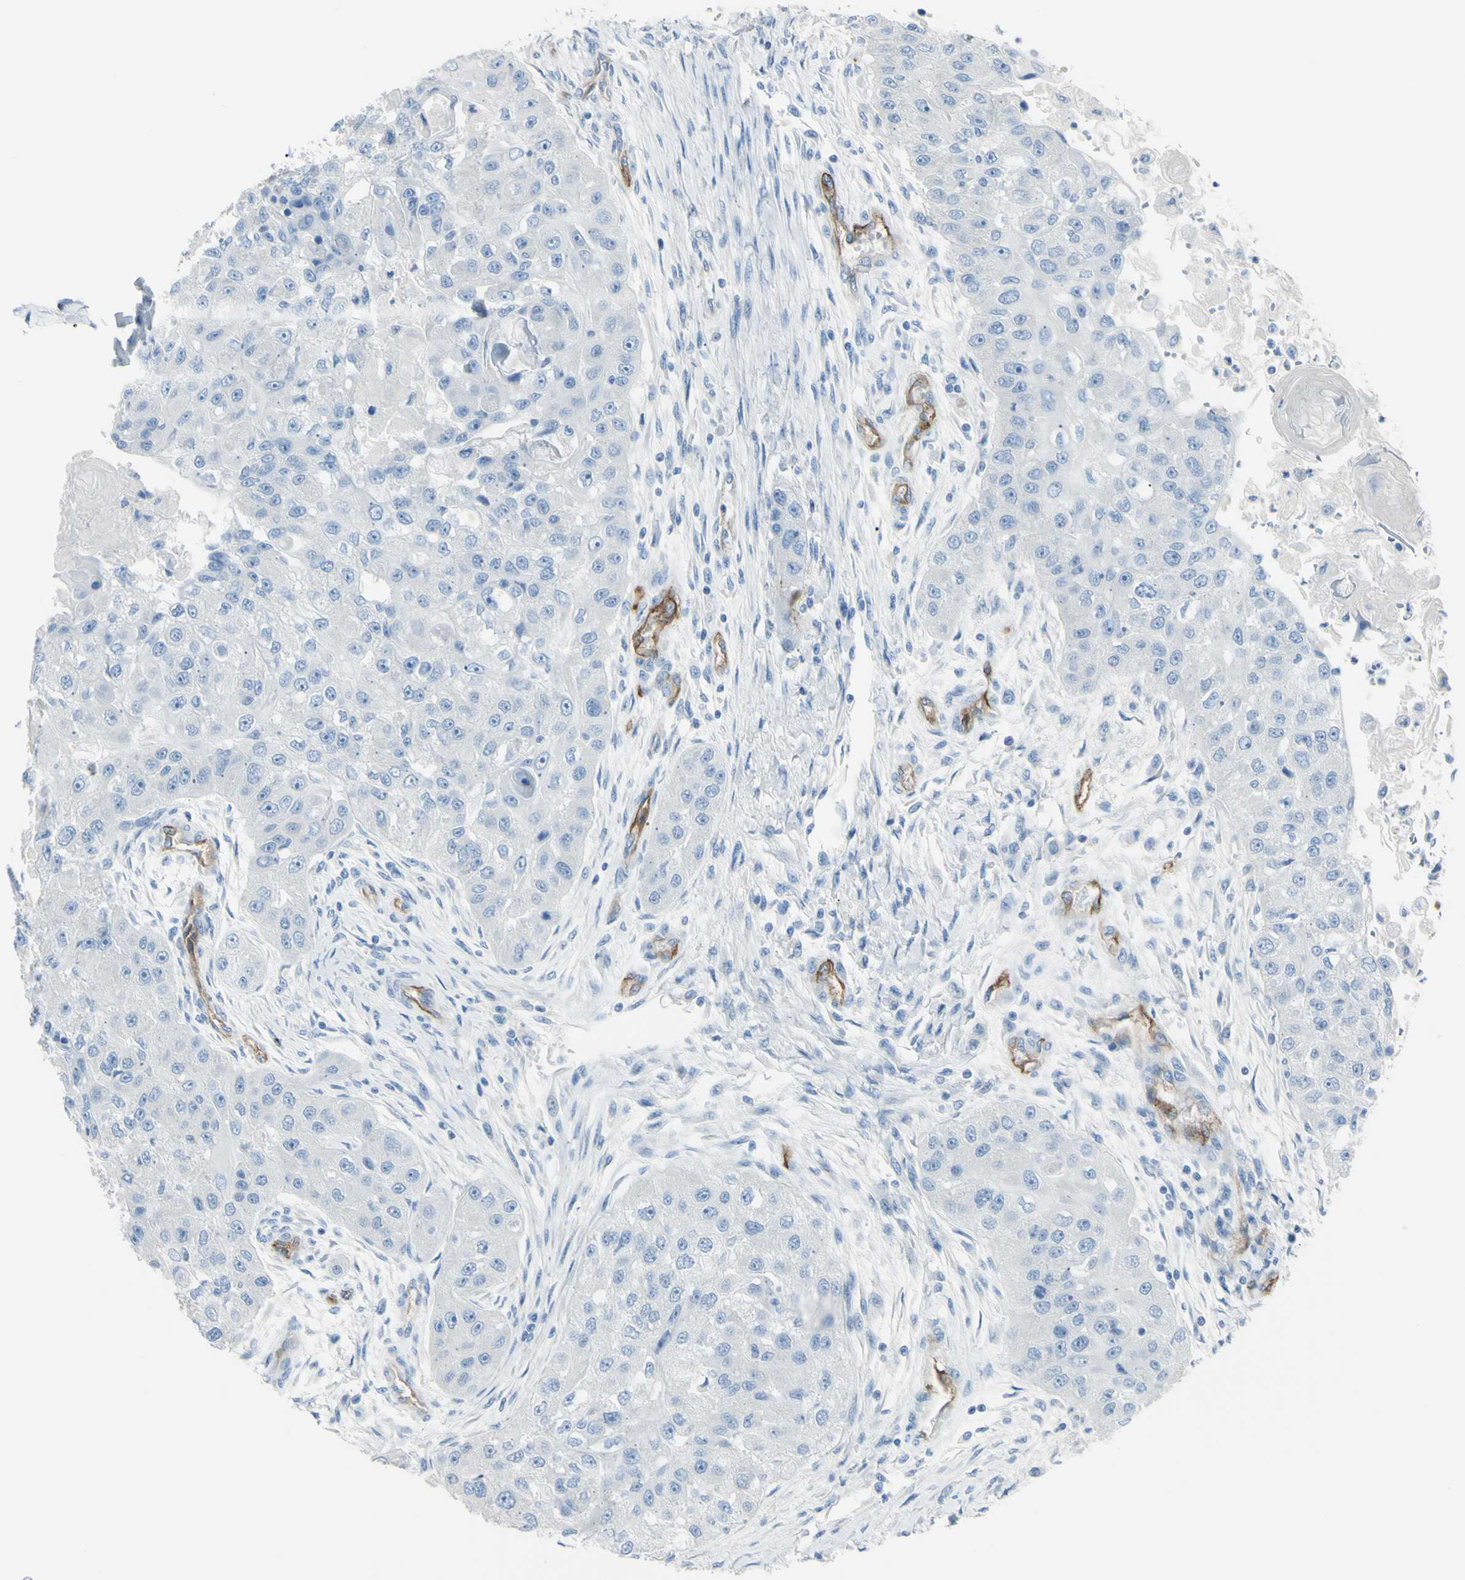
{"staining": {"intensity": "negative", "quantity": "none", "location": "none"}, "tissue": "head and neck cancer", "cell_type": "Tumor cells", "image_type": "cancer", "snomed": [{"axis": "morphology", "description": "Normal tissue, NOS"}, {"axis": "morphology", "description": "Squamous cell carcinoma, NOS"}, {"axis": "topography", "description": "Skeletal muscle"}, {"axis": "topography", "description": "Head-Neck"}], "caption": "Immunohistochemistry (IHC) of head and neck cancer reveals no positivity in tumor cells. (Brightfield microscopy of DAB immunohistochemistry at high magnification).", "gene": "FOLH1", "patient": {"sex": "male", "age": 51}}